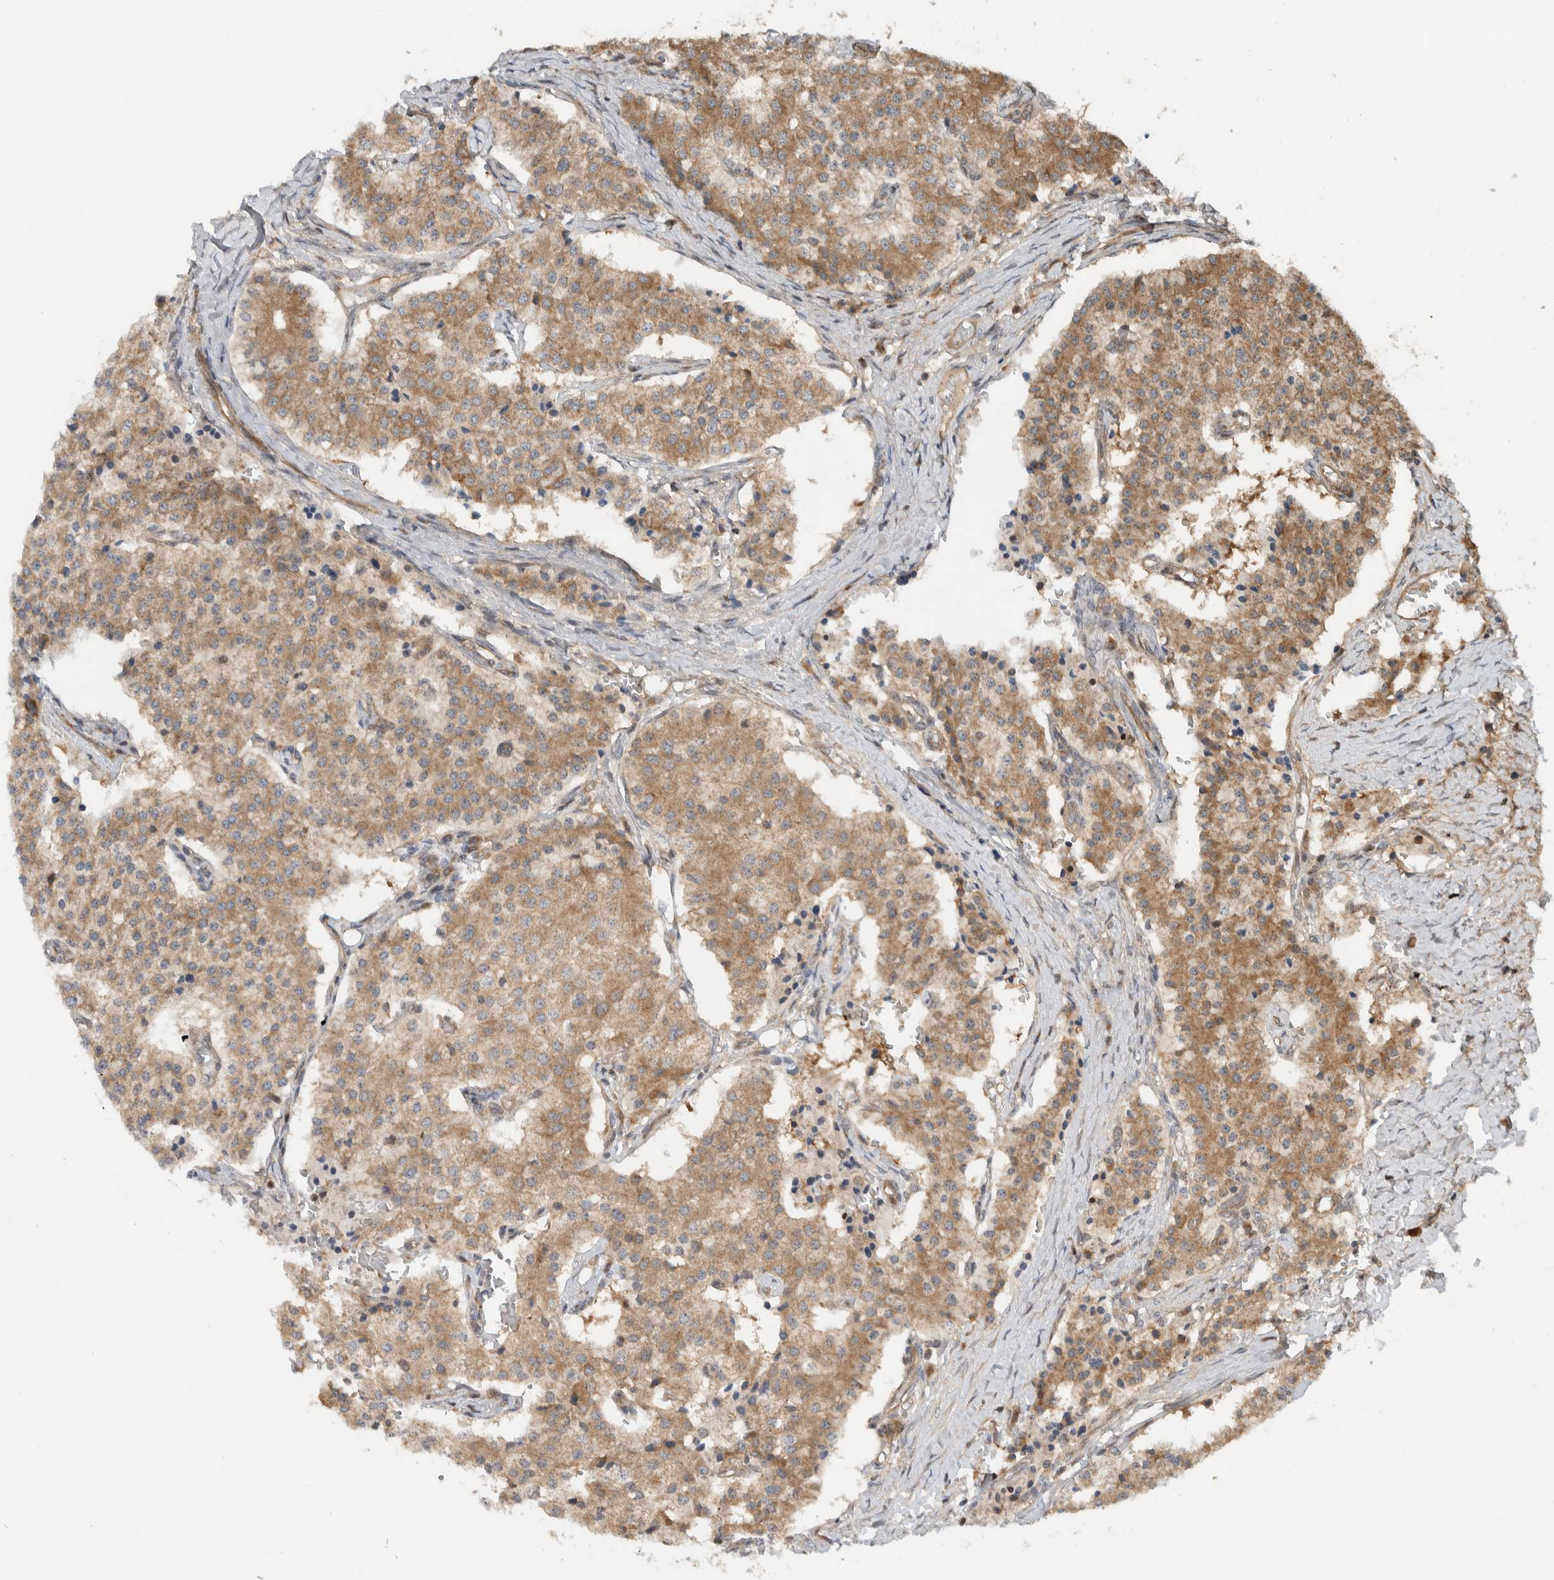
{"staining": {"intensity": "moderate", "quantity": ">75%", "location": "cytoplasmic/membranous"}, "tissue": "carcinoid", "cell_type": "Tumor cells", "image_type": "cancer", "snomed": [{"axis": "morphology", "description": "Carcinoid, malignant, NOS"}, {"axis": "topography", "description": "Colon"}], "caption": "Tumor cells reveal medium levels of moderate cytoplasmic/membranous positivity in about >75% of cells in carcinoid.", "gene": "KLHL6", "patient": {"sex": "female", "age": 52}}